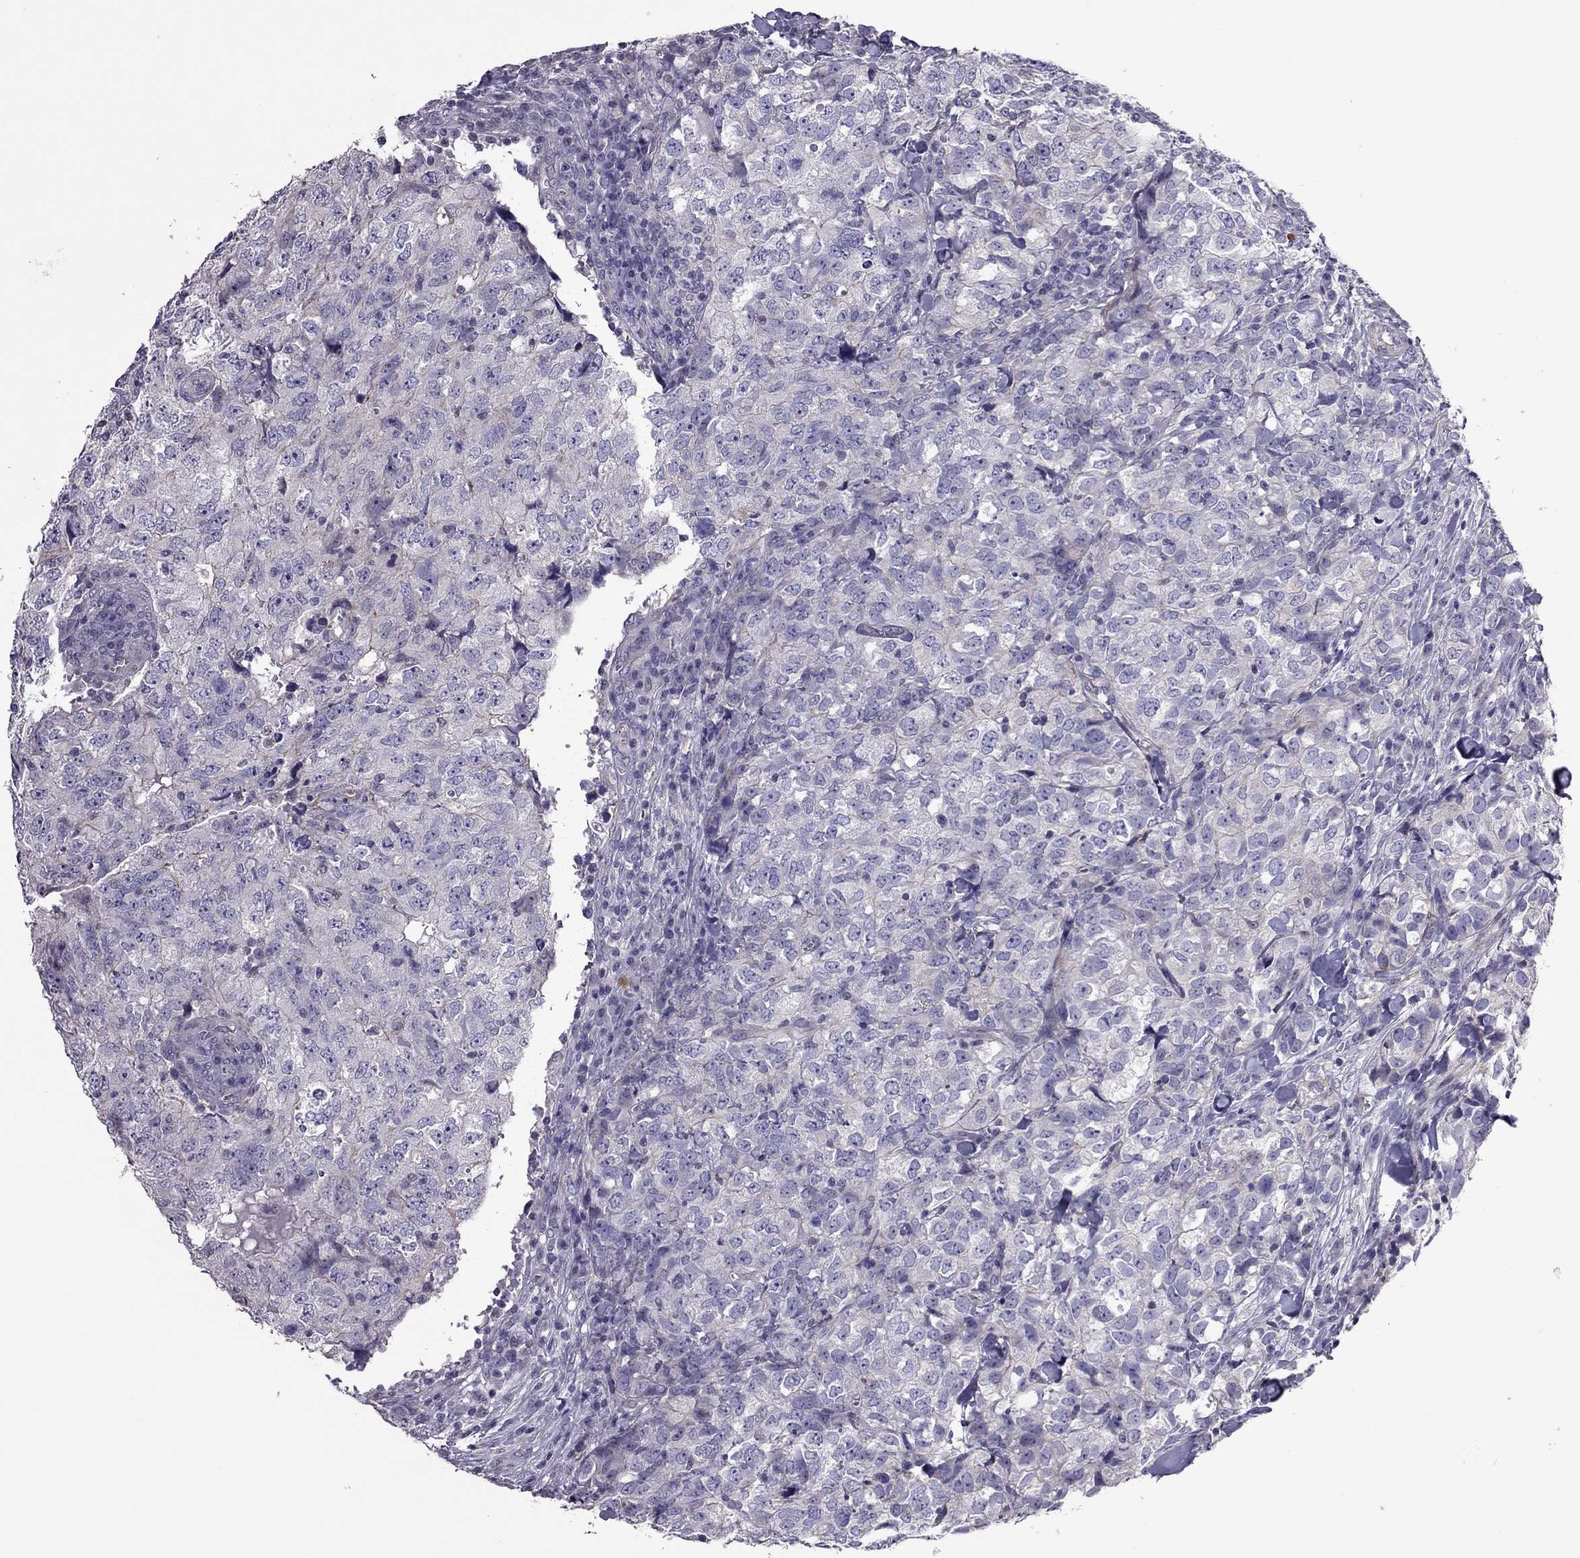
{"staining": {"intensity": "negative", "quantity": "none", "location": "none"}, "tissue": "breast cancer", "cell_type": "Tumor cells", "image_type": "cancer", "snomed": [{"axis": "morphology", "description": "Duct carcinoma"}, {"axis": "topography", "description": "Breast"}], "caption": "The micrograph shows no staining of tumor cells in breast infiltrating ductal carcinoma.", "gene": "SLC16A8", "patient": {"sex": "female", "age": 30}}